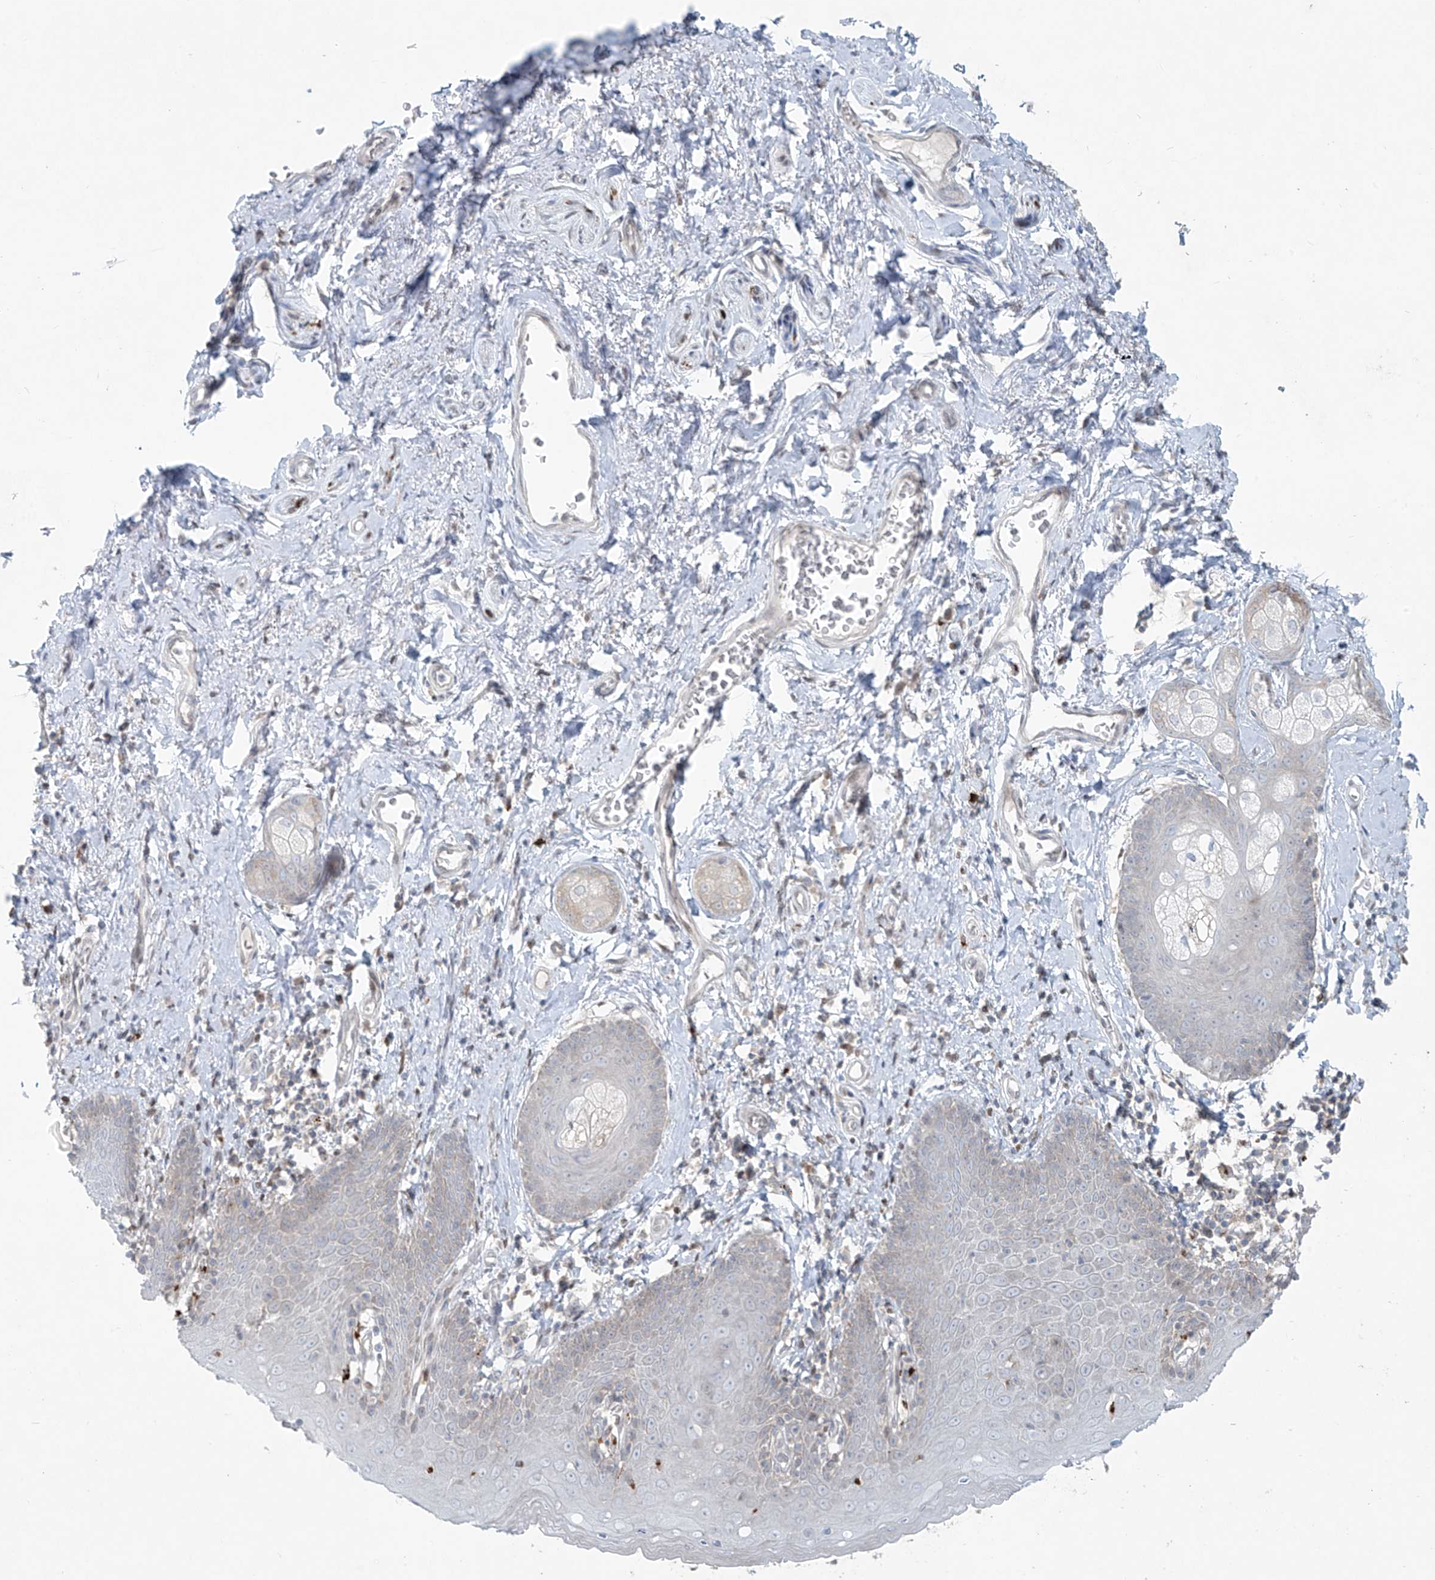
{"staining": {"intensity": "weak", "quantity": "<25%", "location": "cytoplasmic/membranous"}, "tissue": "skin", "cell_type": "Epidermal cells", "image_type": "normal", "snomed": [{"axis": "morphology", "description": "Normal tissue, NOS"}, {"axis": "topography", "description": "Vulva"}], "caption": "IHC image of normal skin stained for a protein (brown), which demonstrates no expression in epidermal cells.", "gene": "PPAT", "patient": {"sex": "female", "age": 66}}